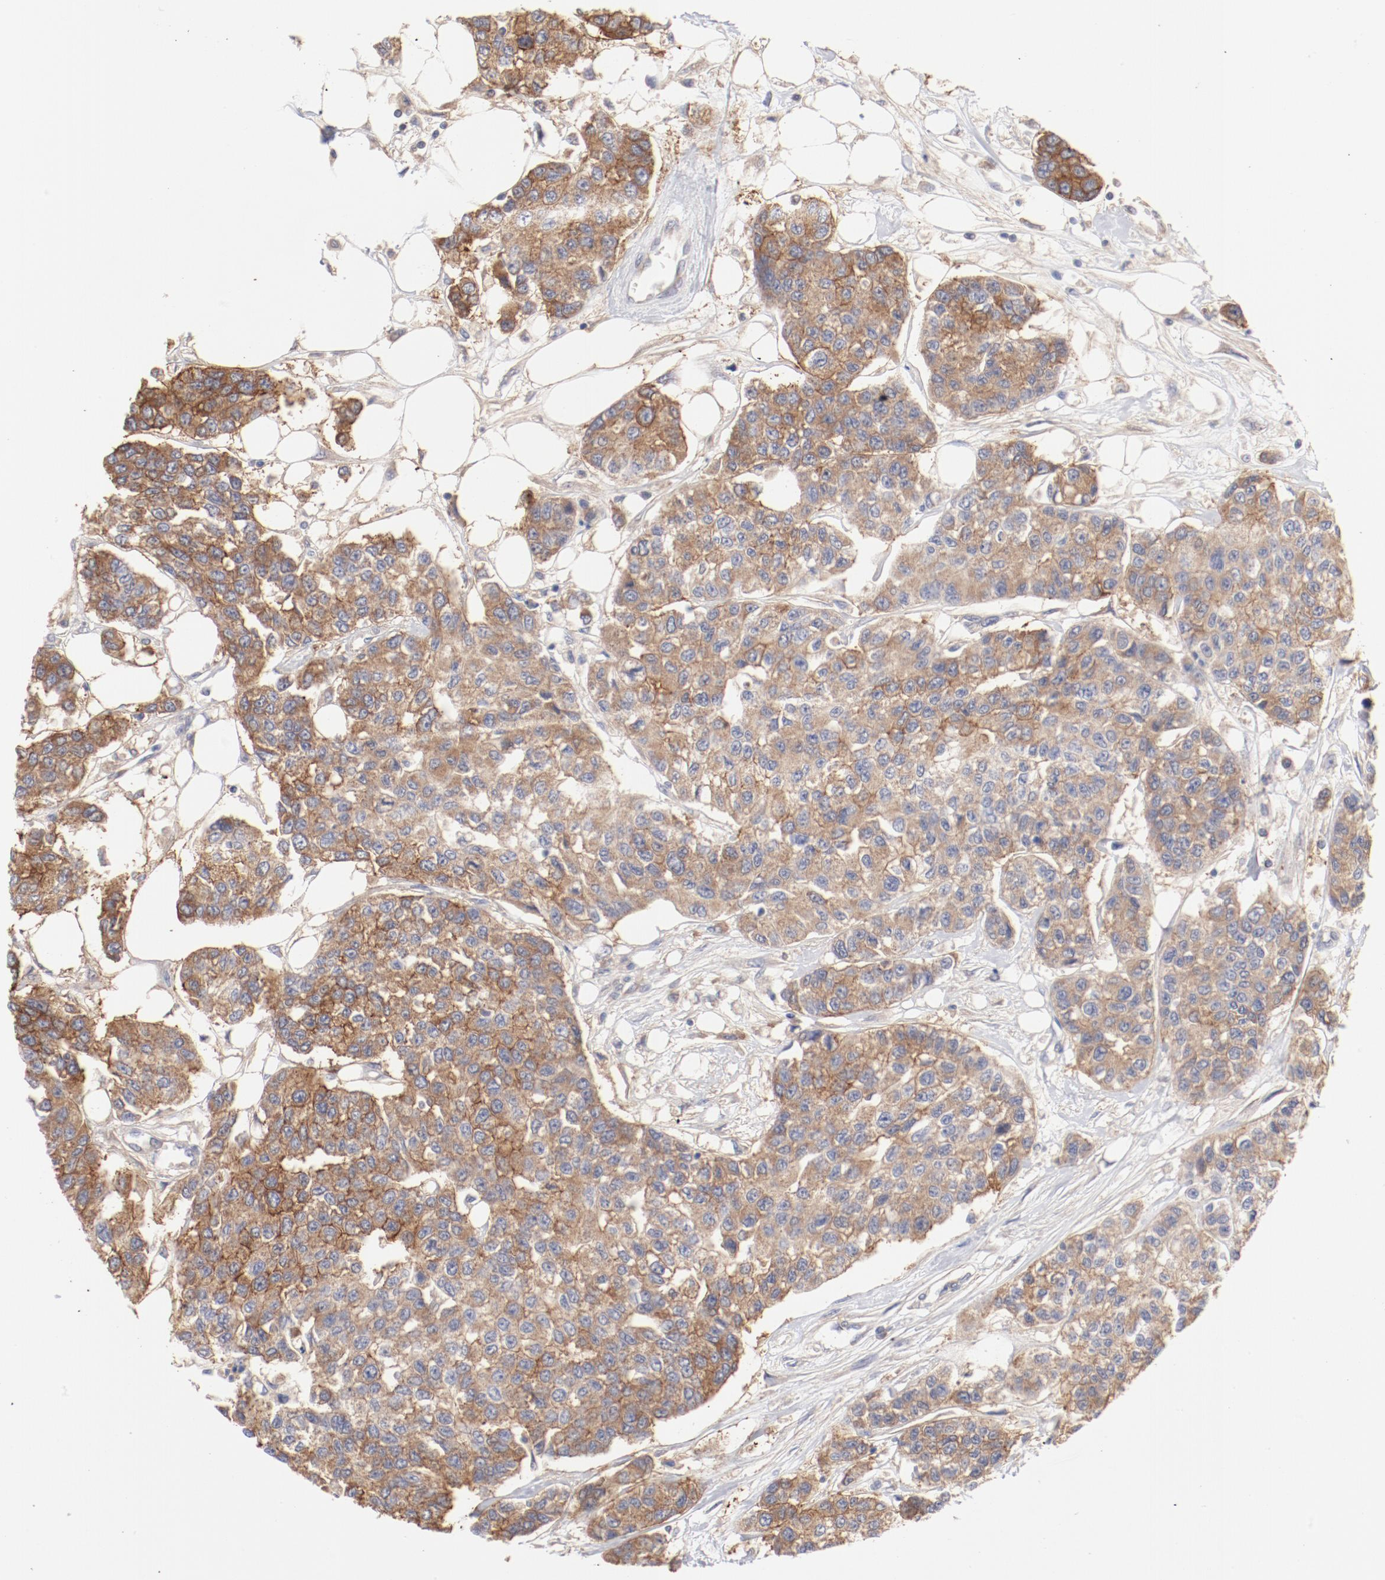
{"staining": {"intensity": "moderate", "quantity": ">75%", "location": "cytoplasmic/membranous"}, "tissue": "breast cancer", "cell_type": "Tumor cells", "image_type": "cancer", "snomed": [{"axis": "morphology", "description": "Duct carcinoma"}, {"axis": "topography", "description": "Breast"}], "caption": "An image showing moderate cytoplasmic/membranous staining in about >75% of tumor cells in breast cancer (invasive ductal carcinoma), as visualized by brown immunohistochemical staining.", "gene": "SETD3", "patient": {"sex": "female", "age": 51}}